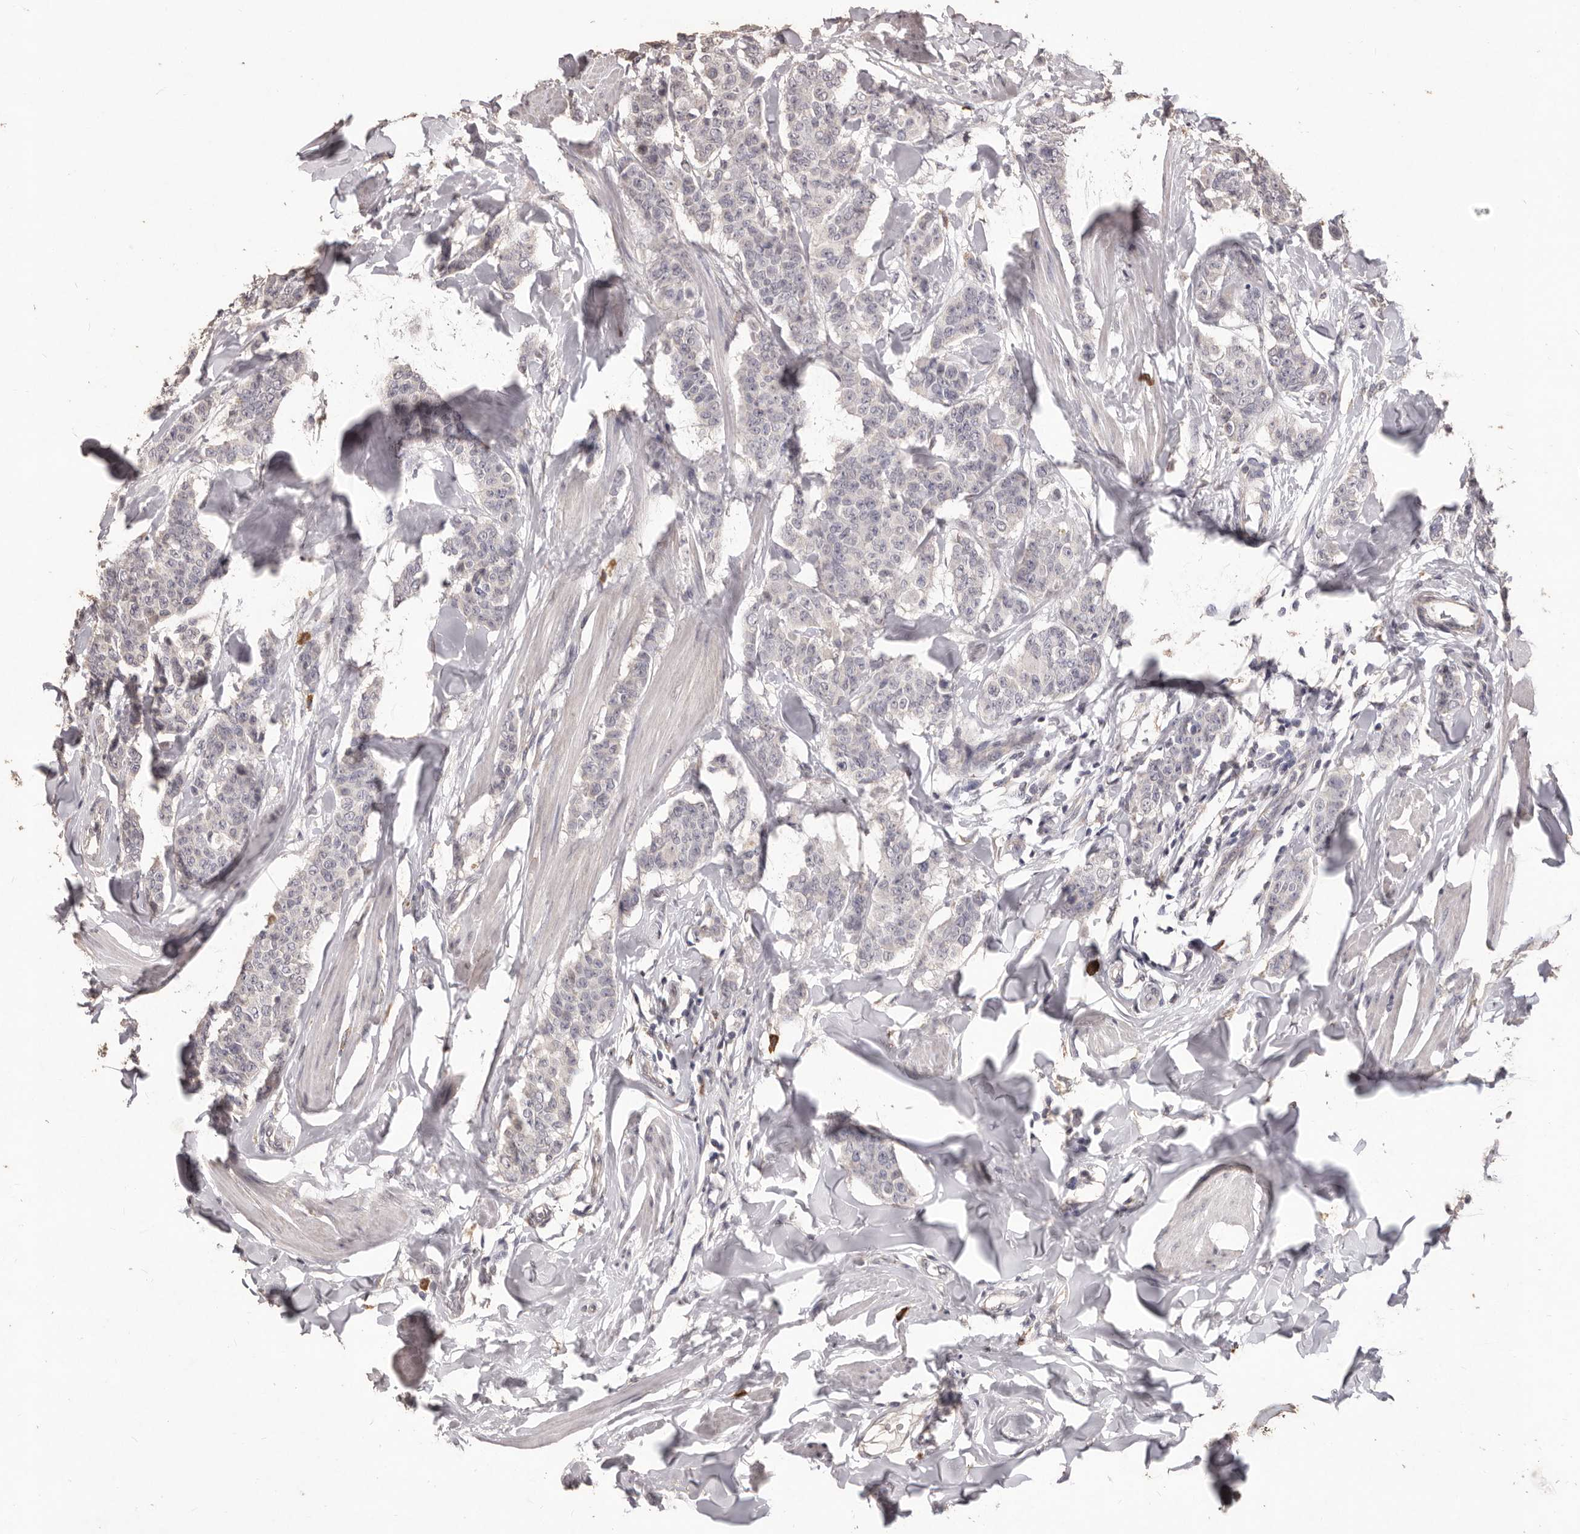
{"staining": {"intensity": "negative", "quantity": "none", "location": "none"}, "tissue": "breast cancer", "cell_type": "Tumor cells", "image_type": "cancer", "snomed": [{"axis": "morphology", "description": "Duct carcinoma"}, {"axis": "topography", "description": "Breast"}], "caption": "Tumor cells show no significant protein staining in breast cancer.", "gene": "PRSS27", "patient": {"sex": "female", "age": 40}}